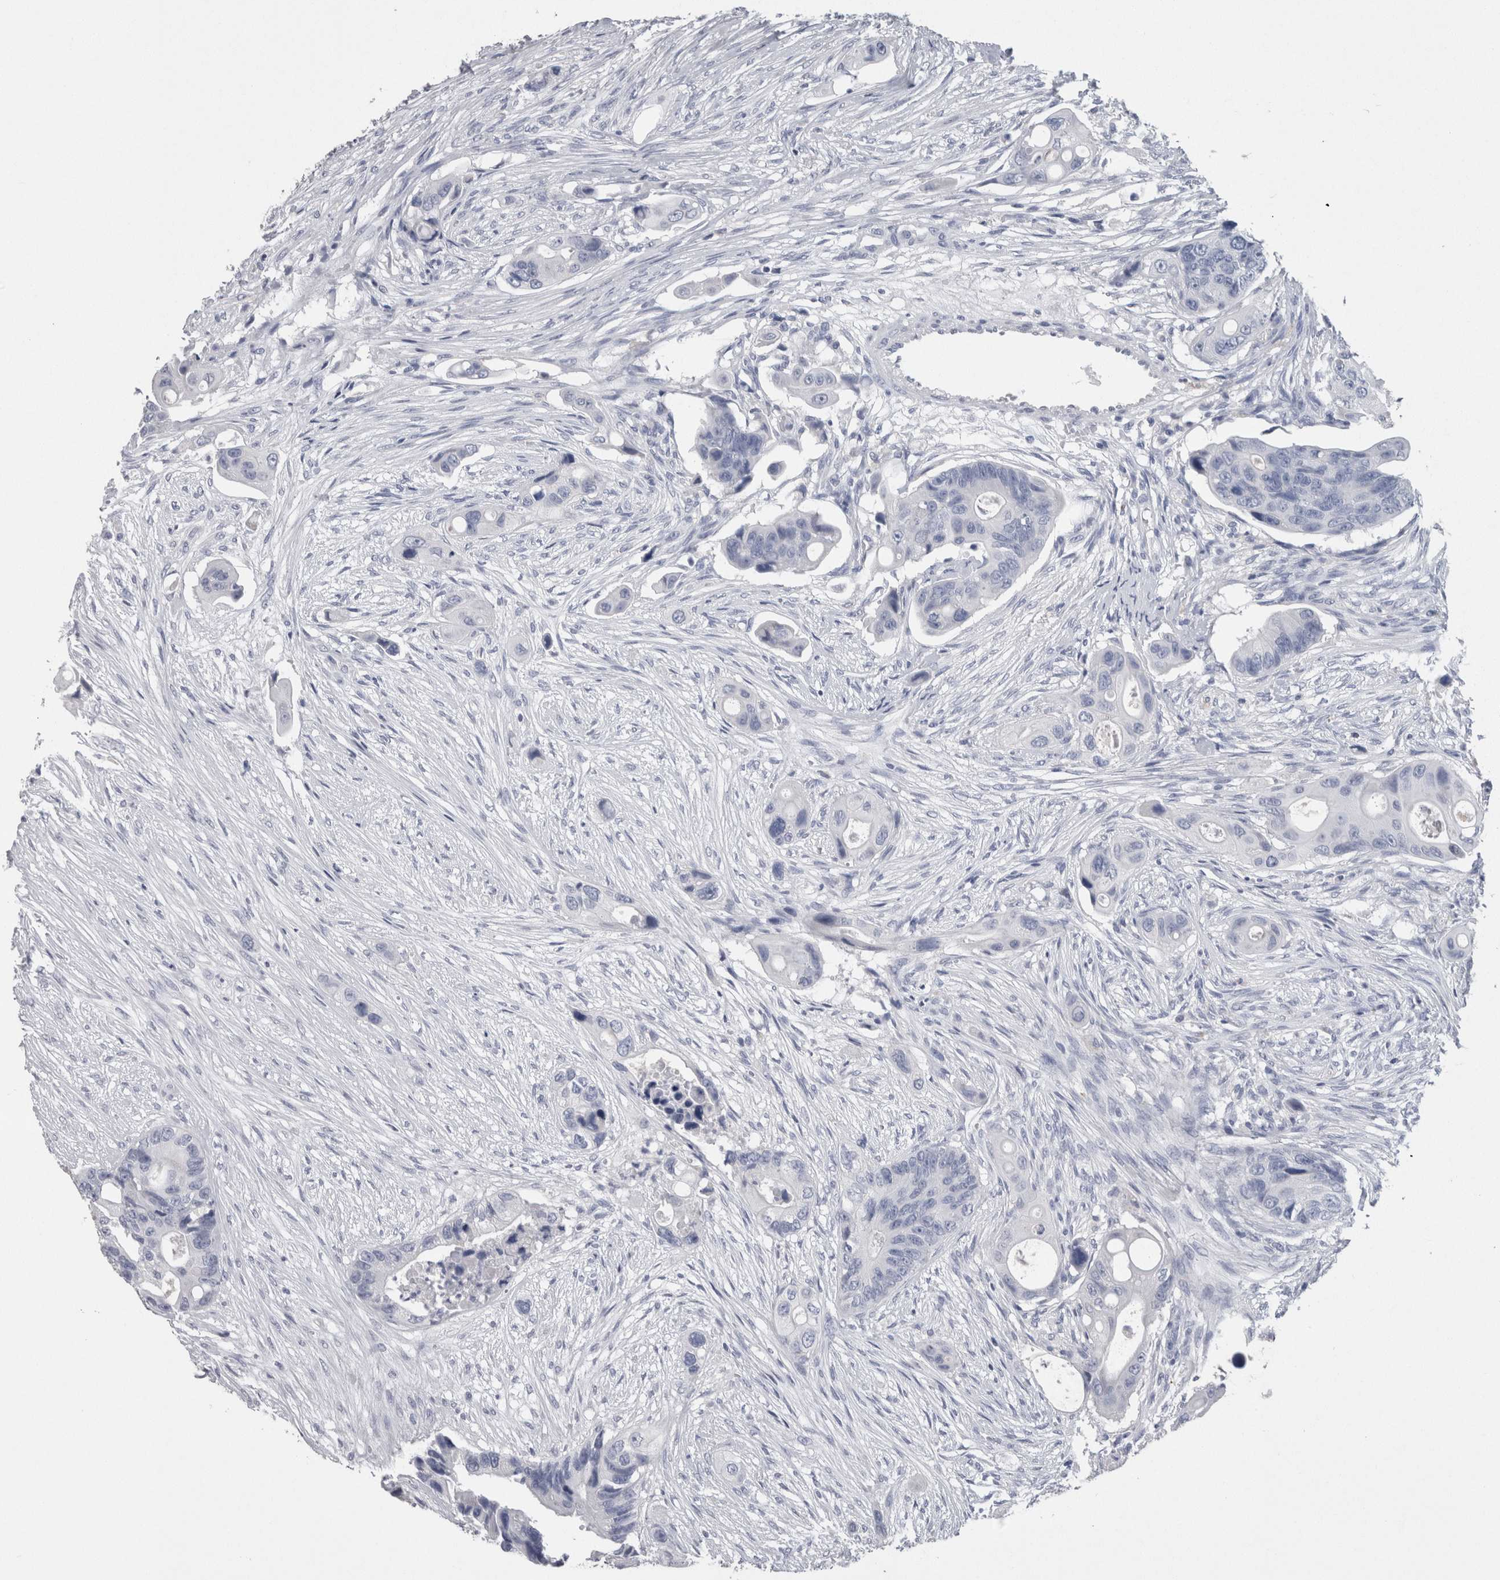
{"staining": {"intensity": "negative", "quantity": "none", "location": "none"}, "tissue": "colorectal cancer", "cell_type": "Tumor cells", "image_type": "cancer", "snomed": [{"axis": "morphology", "description": "Adenocarcinoma, NOS"}, {"axis": "topography", "description": "Colon"}], "caption": "Micrograph shows no significant protein staining in tumor cells of colorectal adenocarcinoma.", "gene": "CA8", "patient": {"sex": "female", "age": 57}}